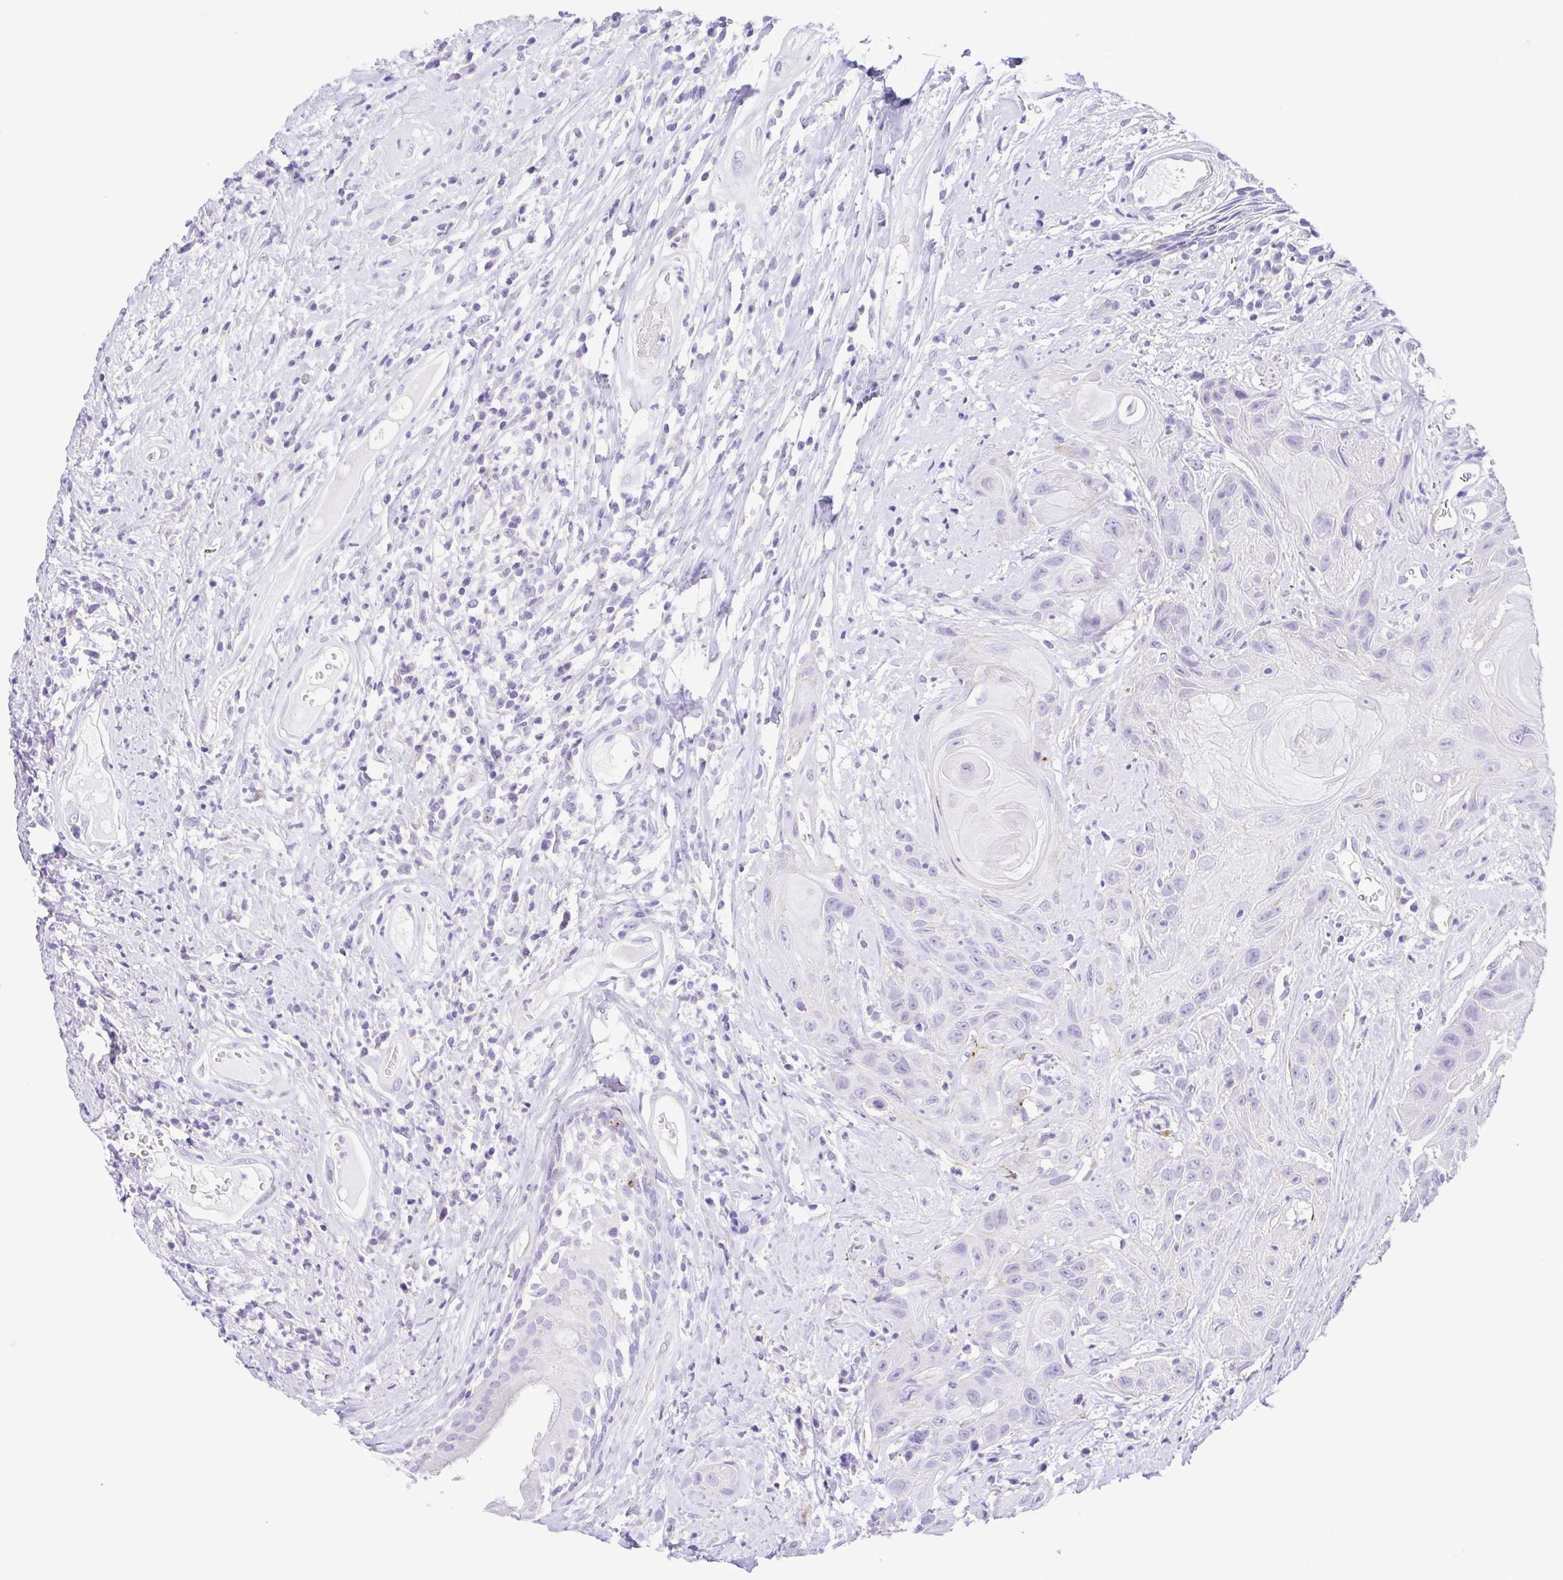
{"staining": {"intensity": "negative", "quantity": "none", "location": "none"}, "tissue": "head and neck cancer", "cell_type": "Tumor cells", "image_type": "cancer", "snomed": [{"axis": "morphology", "description": "Squamous cell carcinoma, NOS"}, {"axis": "topography", "description": "Head-Neck"}], "caption": "Immunohistochemistry image of neoplastic tissue: head and neck cancer stained with DAB exhibits no significant protein positivity in tumor cells.", "gene": "GPR182", "patient": {"sex": "male", "age": 57}}